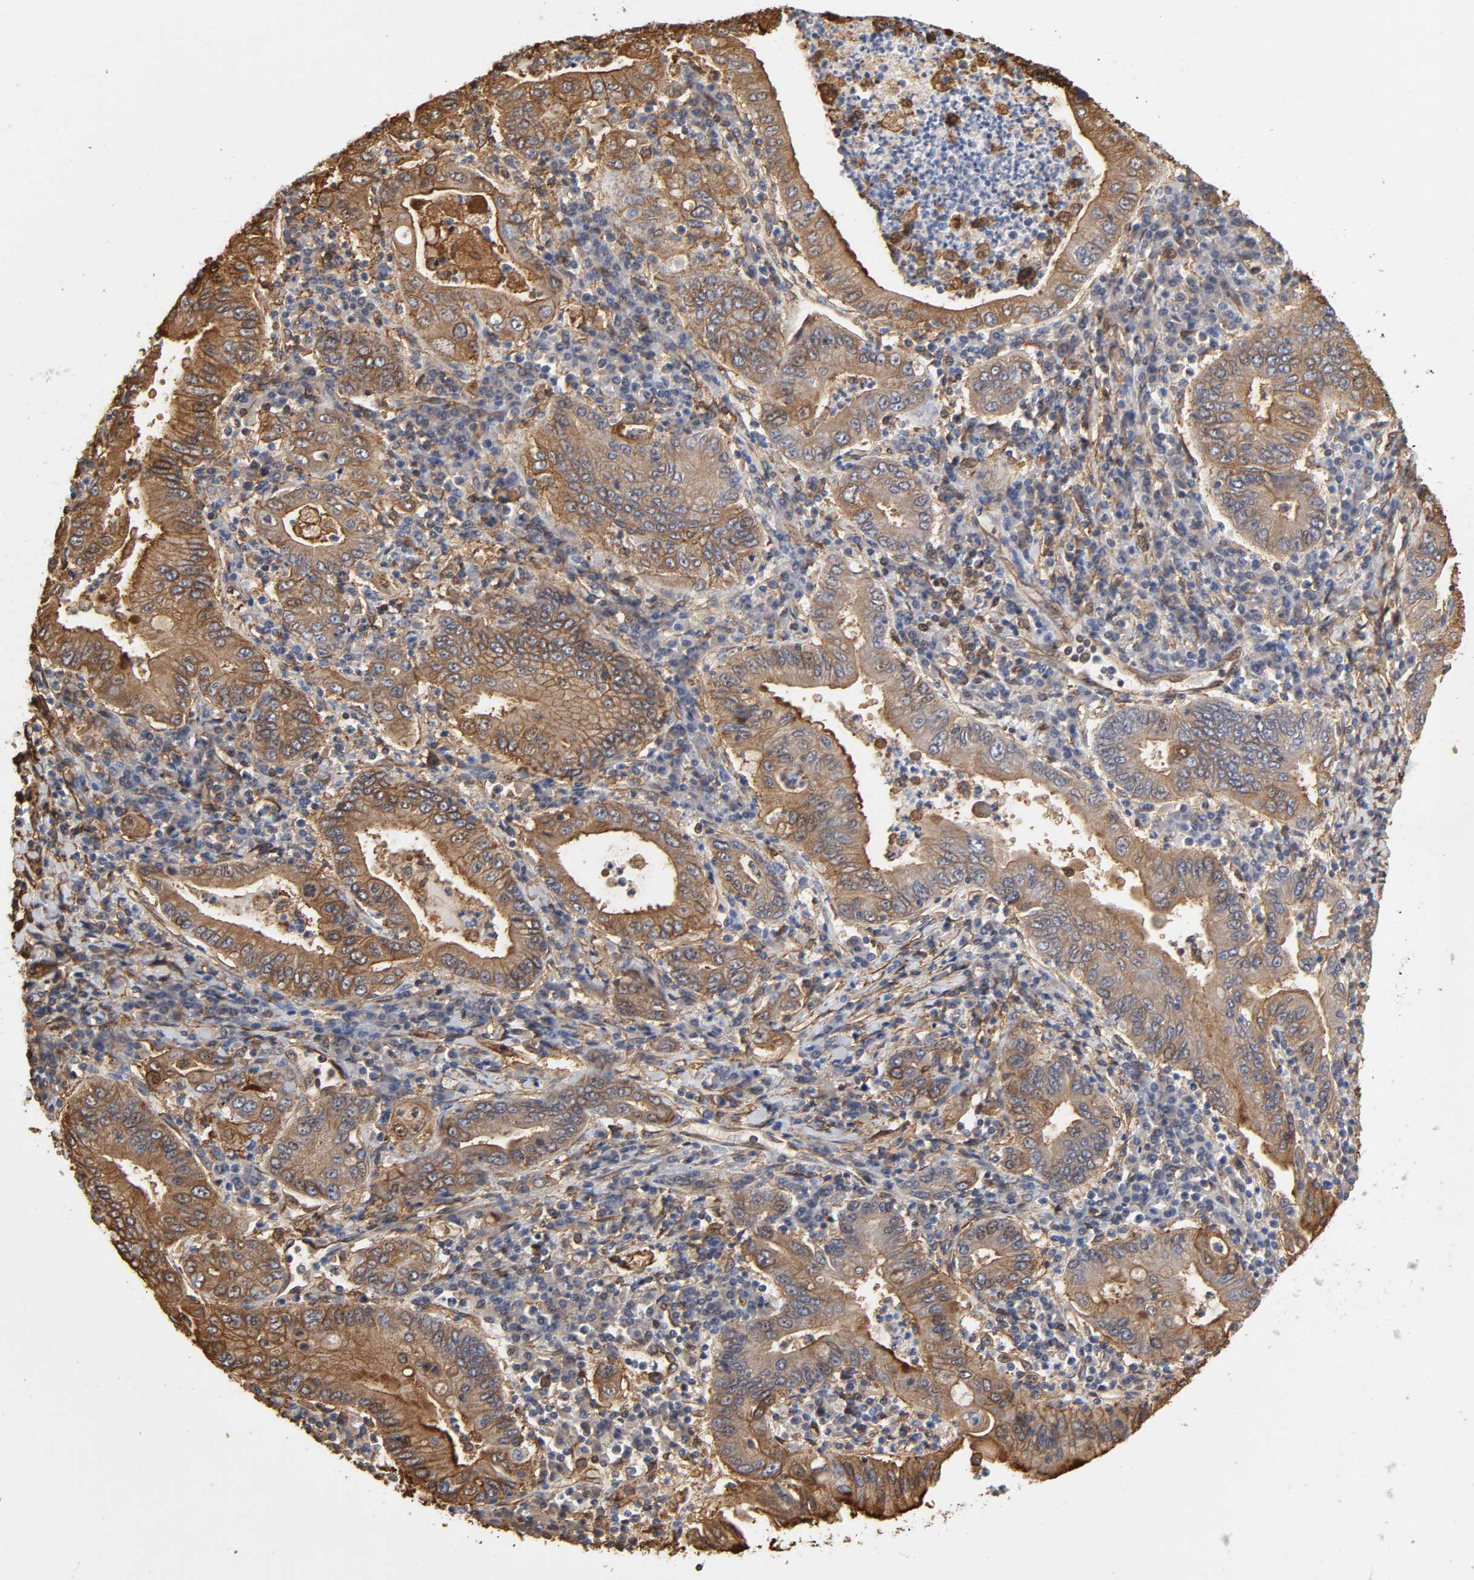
{"staining": {"intensity": "moderate", "quantity": ">75%", "location": "cytoplasmic/membranous"}, "tissue": "stomach cancer", "cell_type": "Tumor cells", "image_type": "cancer", "snomed": [{"axis": "morphology", "description": "Normal tissue, NOS"}, {"axis": "morphology", "description": "Adenocarcinoma, NOS"}, {"axis": "topography", "description": "Esophagus"}, {"axis": "topography", "description": "Stomach, upper"}, {"axis": "topography", "description": "Peripheral nerve tissue"}], "caption": "This micrograph reveals stomach cancer stained with immunohistochemistry to label a protein in brown. The cytoplasmic/membranous of tumor cells show moderate positivity for the protein. Nuclei are counter-stained blue.", "gene": "ANXA2", "patient": {"sex": "male", "age": 62}}